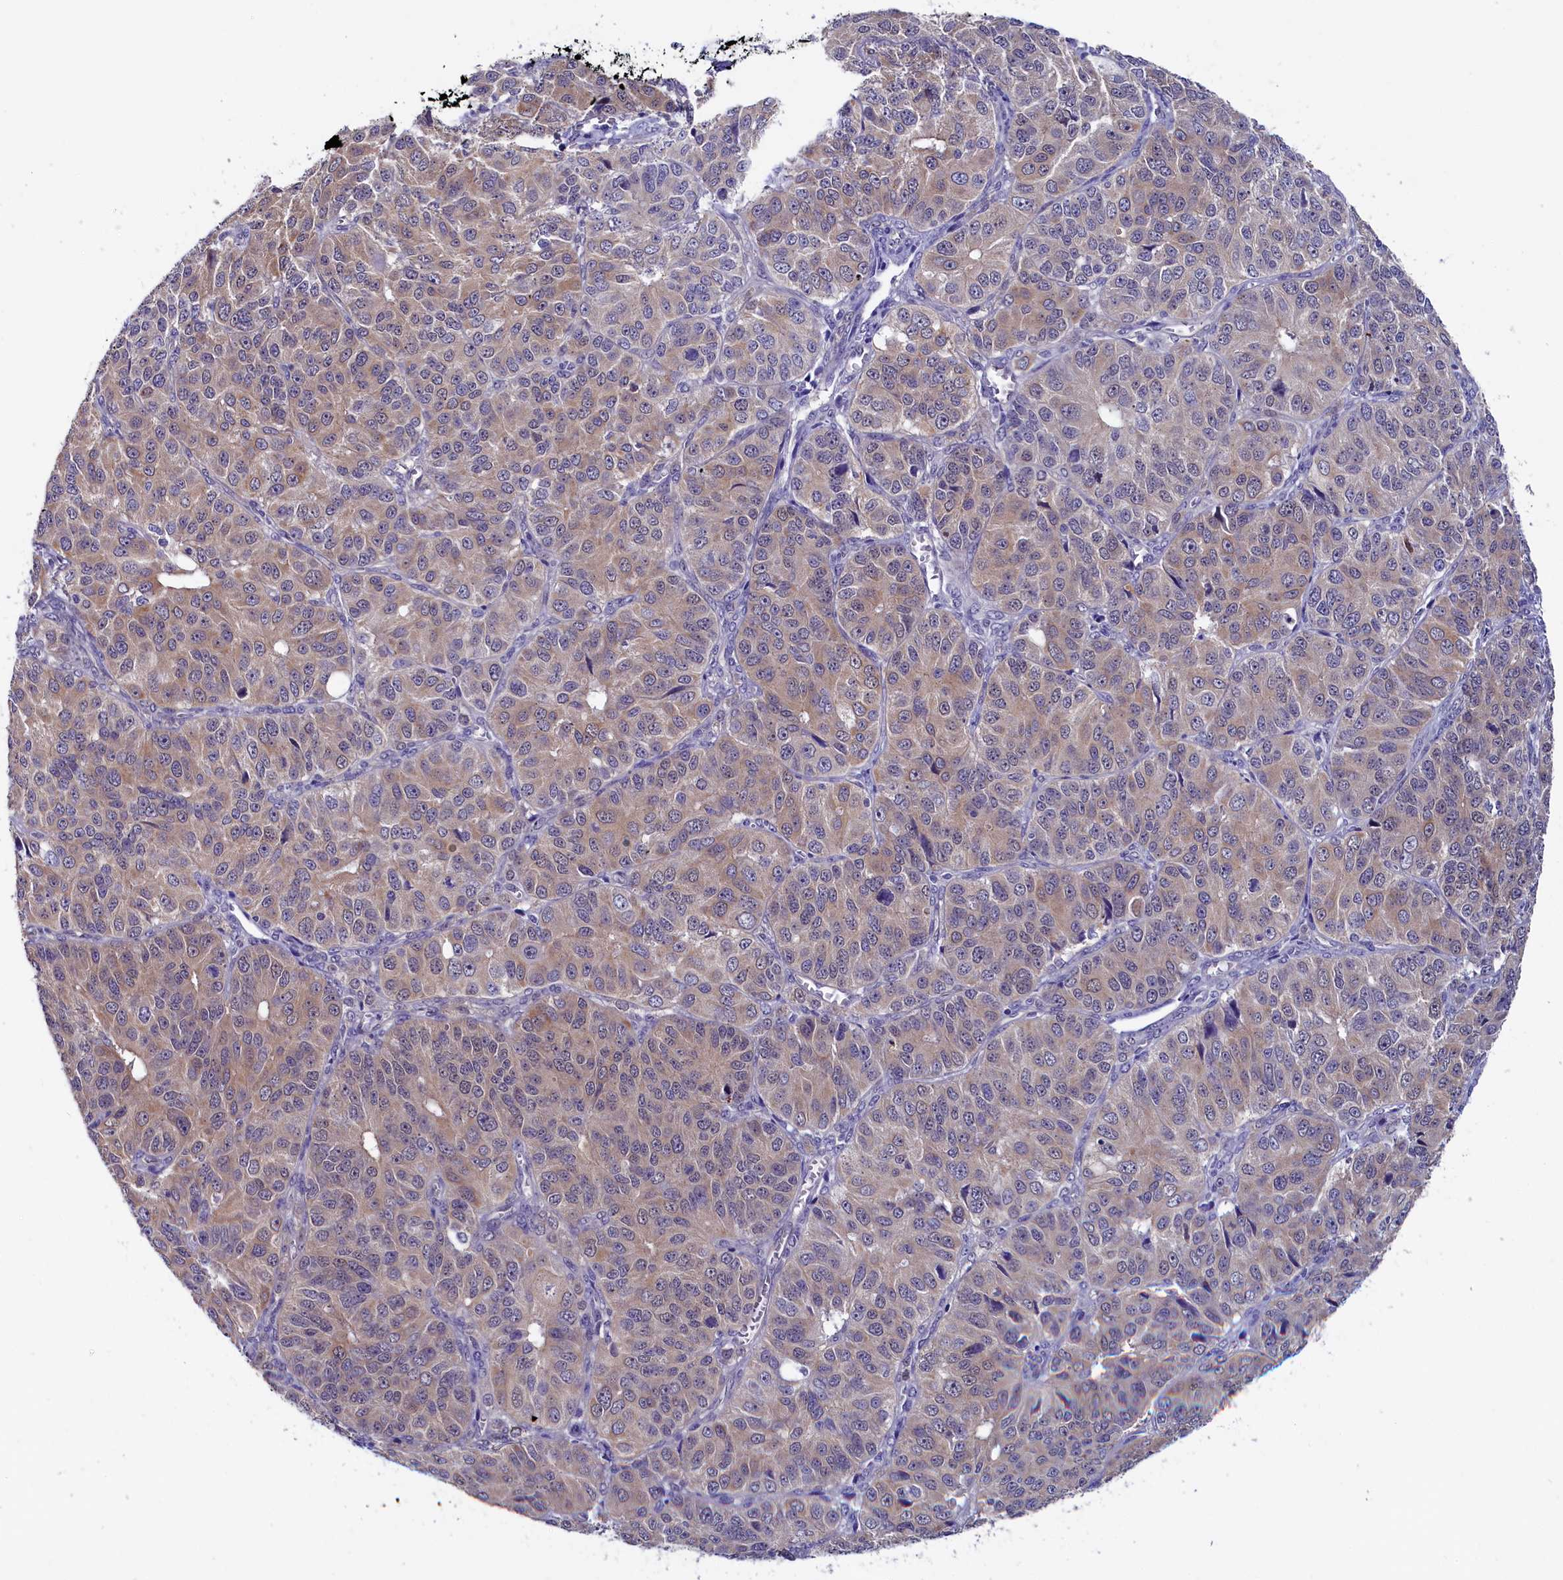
{"staining": {"intensity": "weak", "quantity": ">75%", "location": "cytoplasmic/membranous"}, "tissue": "ovarian cancer", "cell_type": "Tumor cells", "image_type": "cancer", "snomed": [{"axis": "morphology", "description": "Carcinoma, endometroid"}, {"axis": "topography", "description": "Ovary"}], "caption": "Immunohistochemistry staining of ovarian cancer, which displays low levels of weak cytoplasmic/membranous positivity in approximately >75% of tumor cells indicating weak cytoplasmic/membranous protein expression. The staining was performed using DAB (3,3'-diaminobenzidine) (brown) for protein detection and nuclei were counterstained in hematoxylin (blue).", "gene": "CIAPIN1", "patient": {"sex": "female", "age": 51}}